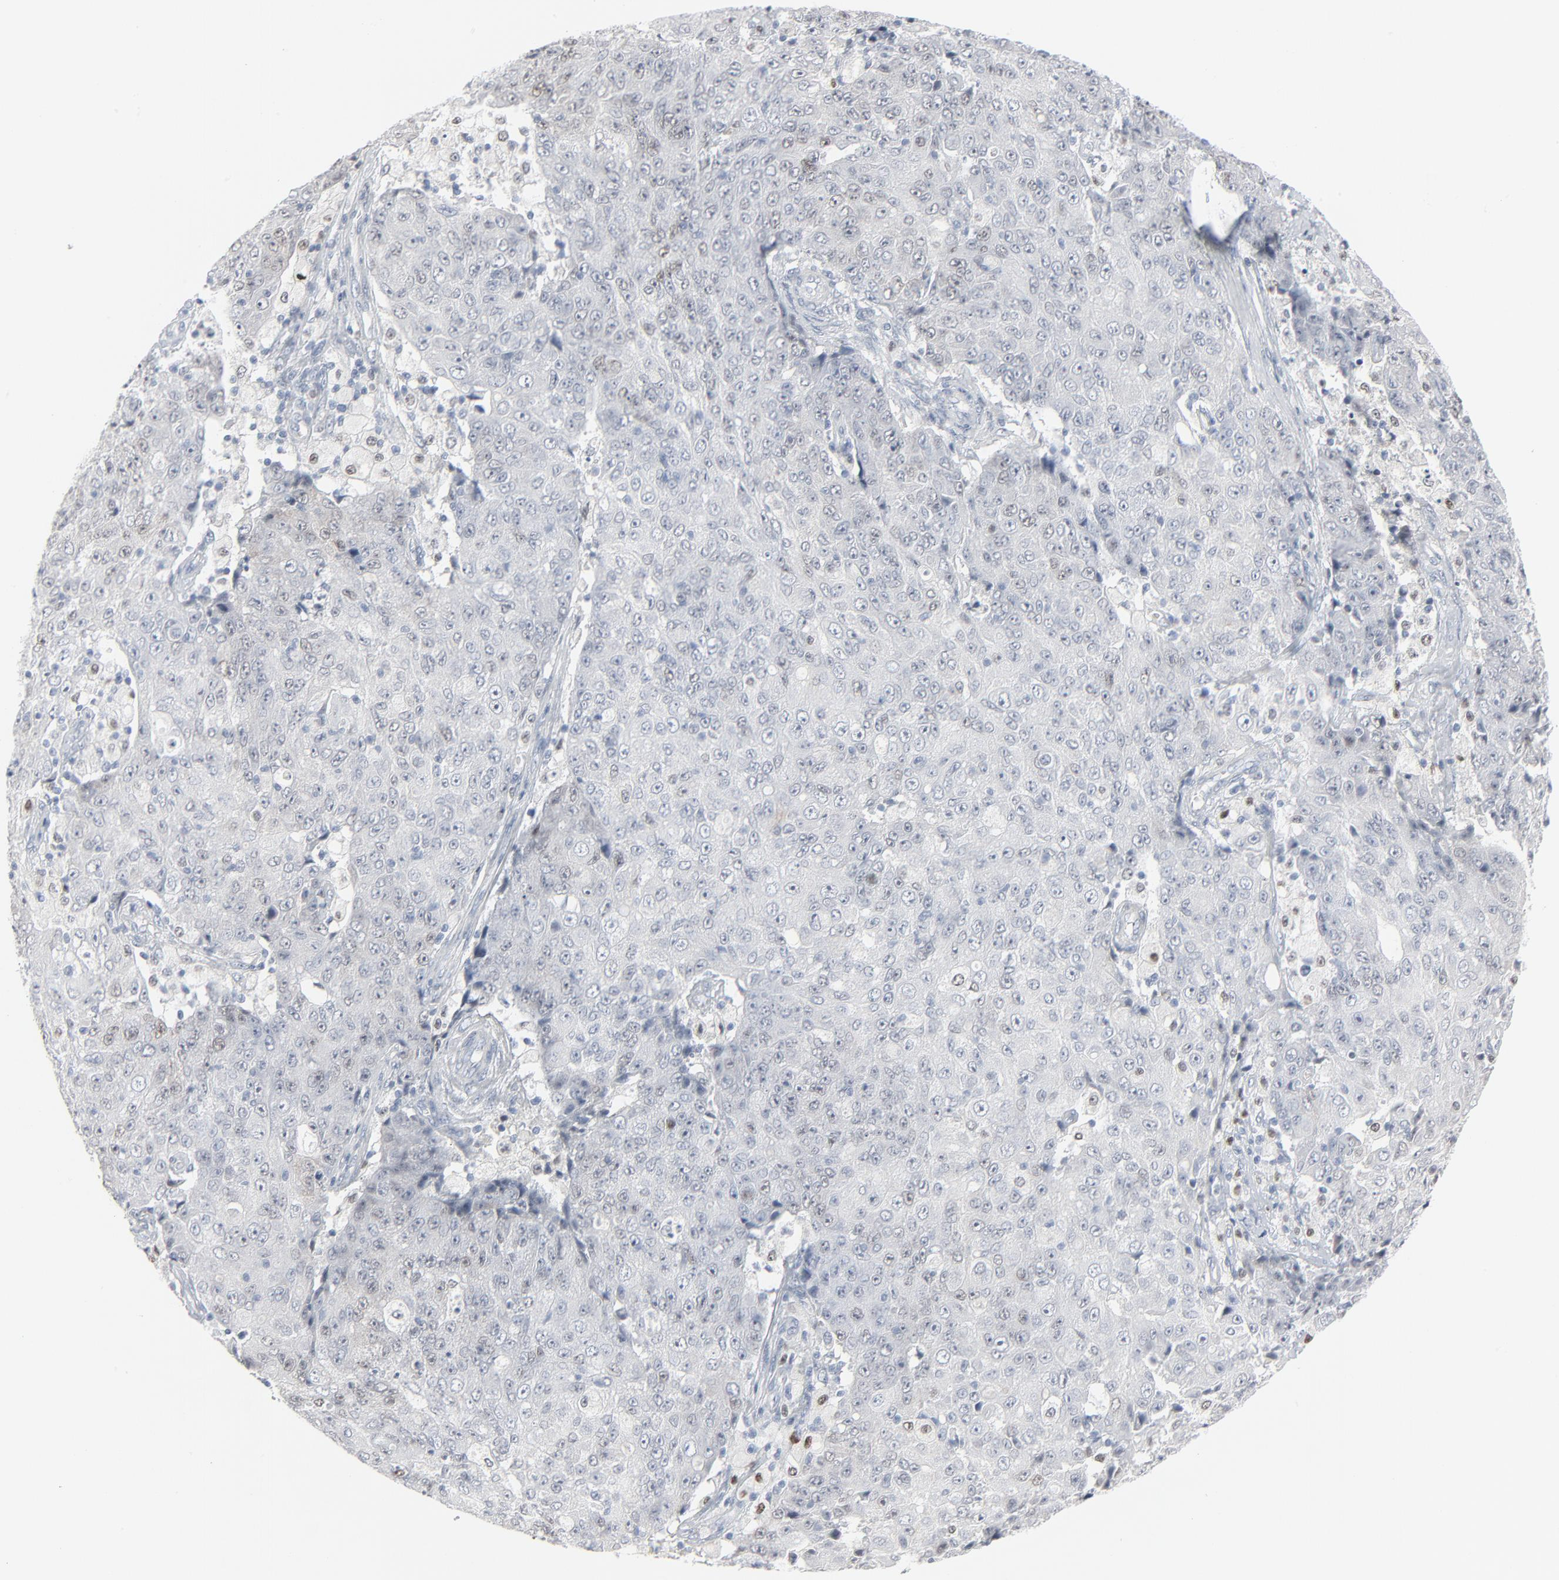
{"staining": {"intensity": "weak", "quantity": "<25%", "location": "nuclear"}, "tissue": "ovarian cancer", "cell_type": "Tumor cells", "image_type": "cancer", "snomed": [{"axis": "morphology", "description": "Carcinoma, endometroid"}, {"axis": "topography", "description": "Ovary"}], "caption": "DAB immunohistochemical staining of human endometroid carcinoma (ovarian) displays no significant positivity in tumor cells.", "gene": "MITF", "patient": {"sex": "female", "age": 75}}